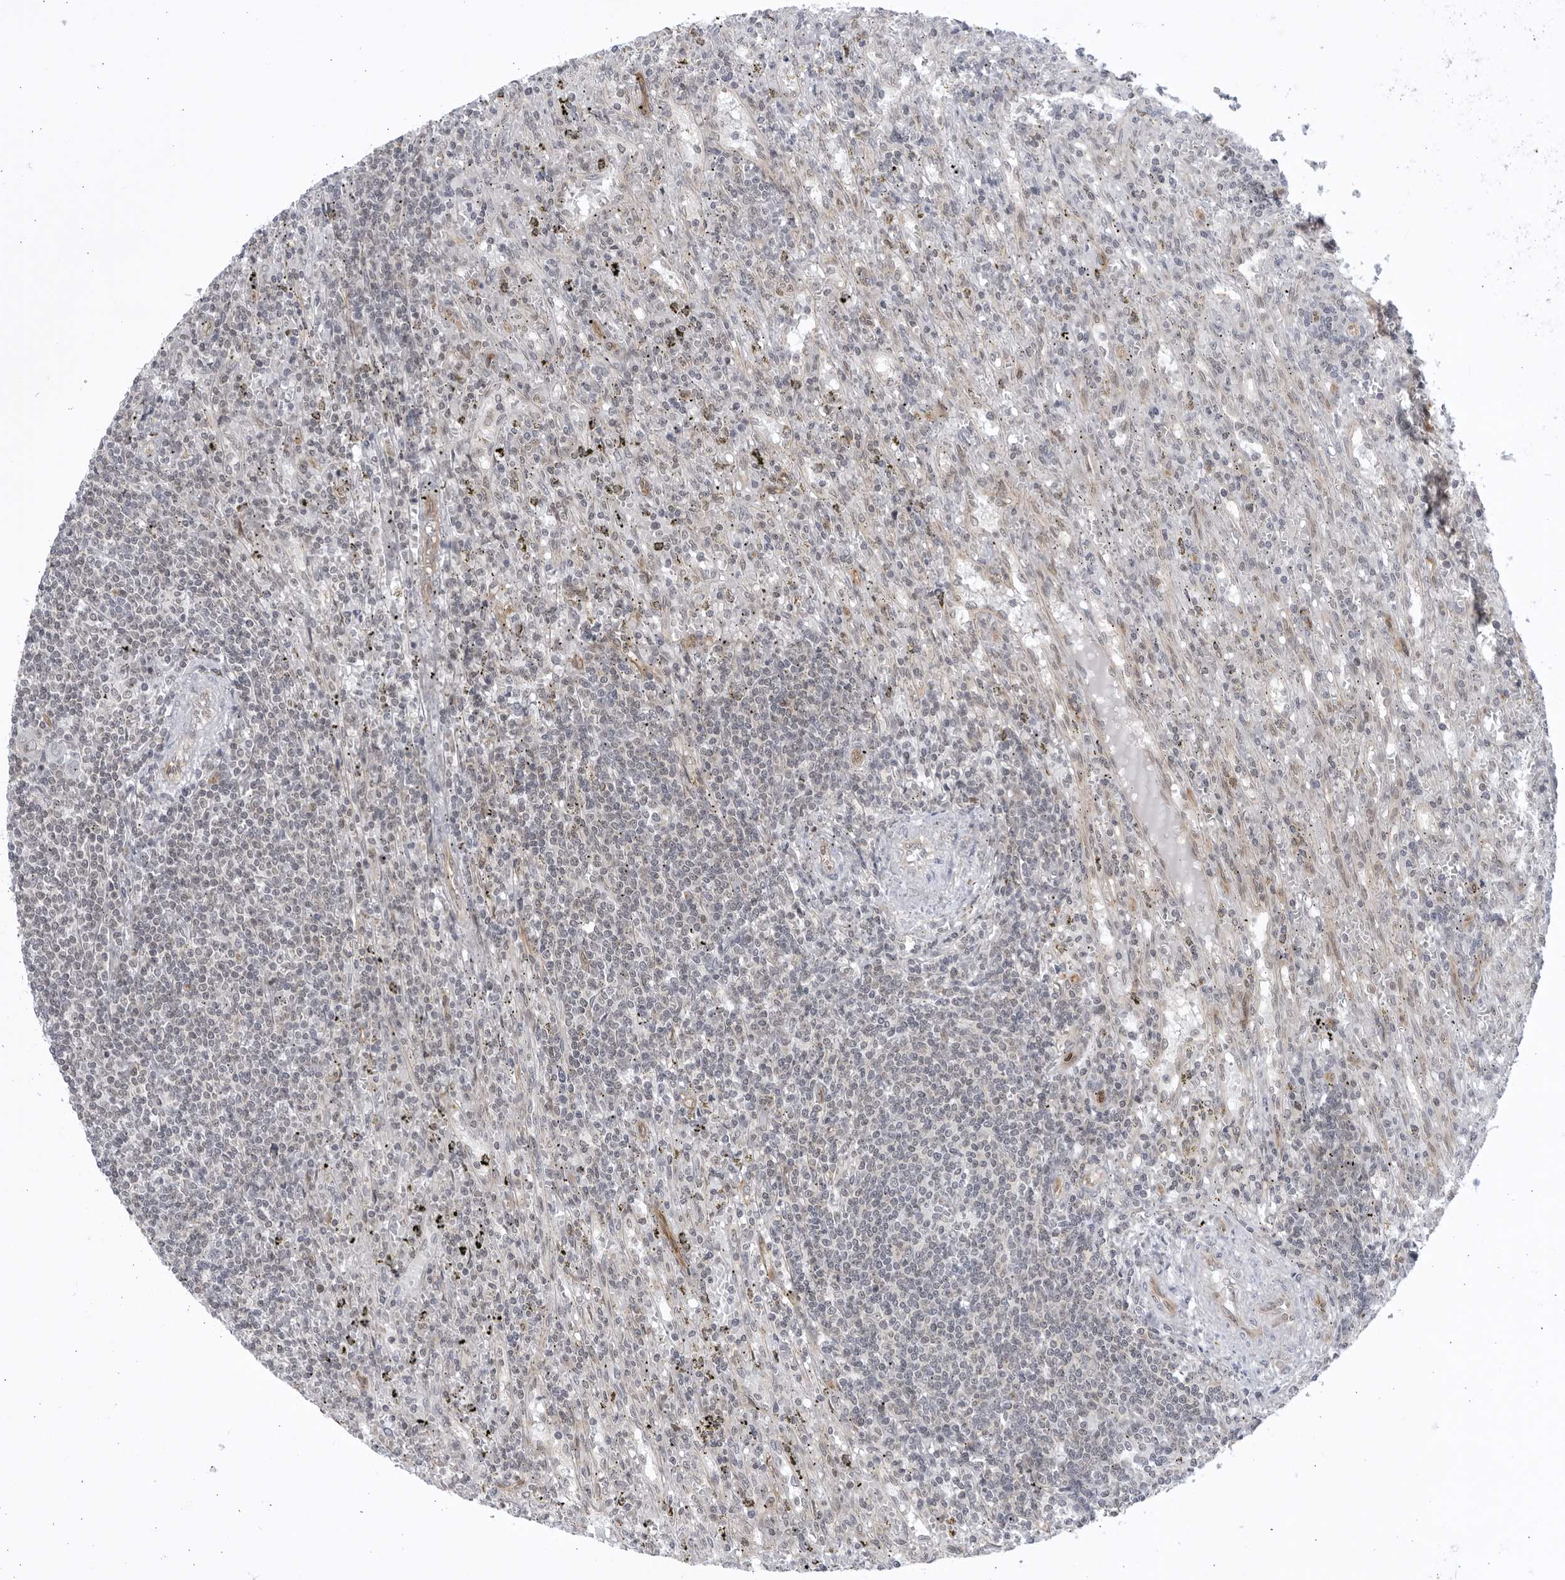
{"staining": {"intensity": "negative", "quantity": "none", "location": "none"}, "tissue": "lymphoma", "cell_type": "Tumor cells", "image_type": "cancer", "snomed": [{"axis": "morphology", "description": "Malignant lymphoma, non-Hodgkin's type, Low grade"}, {"axis": "topography", "description": "Spleen"}], "caption": "DAB (3,3'-diaminobenzidine) immunohistochemical staining of human low-grade malignant lymphoma, non-Hodgkin's type shows no significant staining in tumor cells.", "gene": "ITGB3BP", "patient": {"sex": "male", "age": 76}}